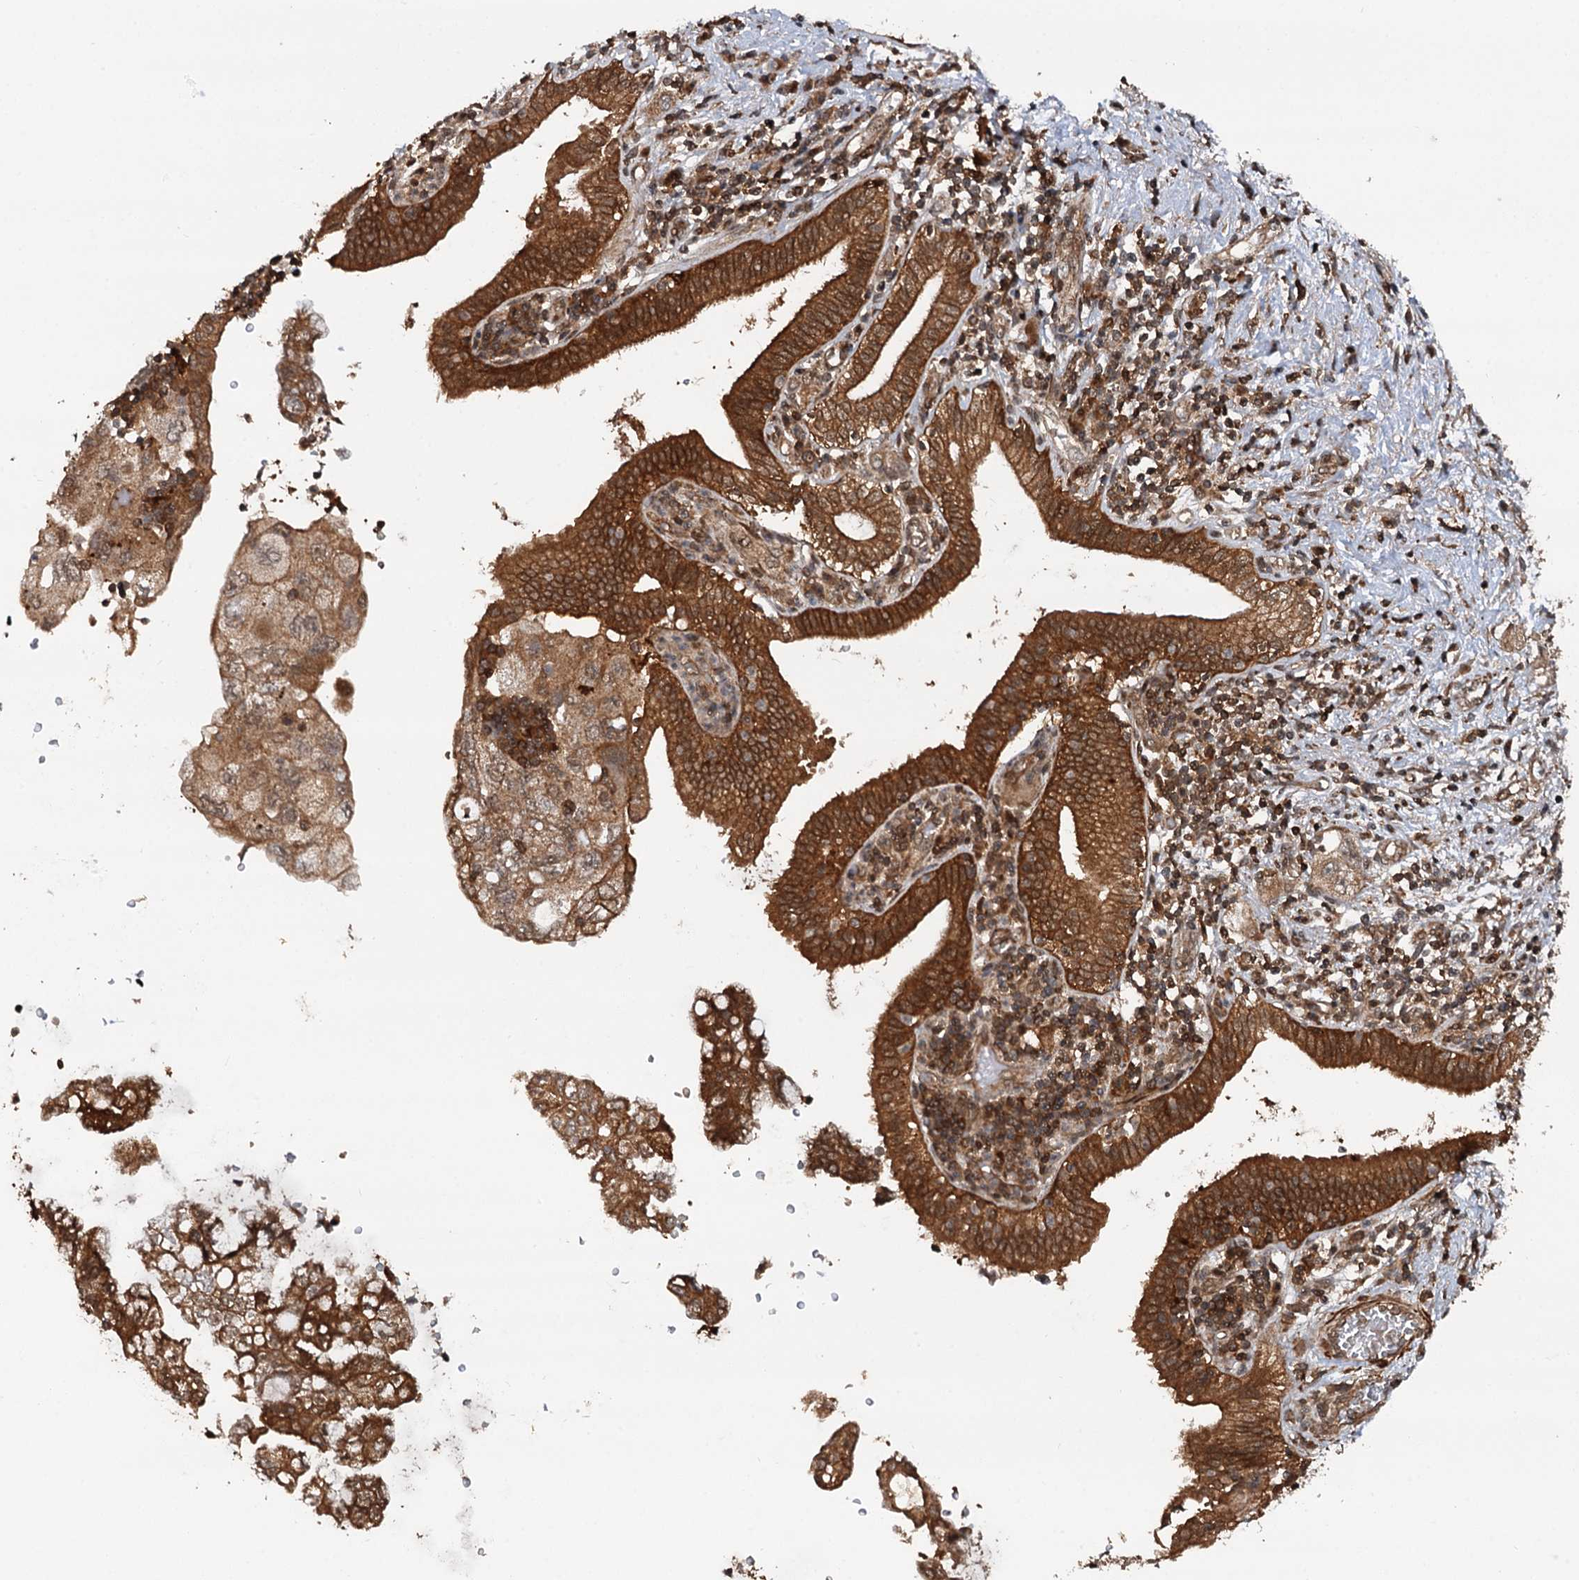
{"staining": {"intensity": "strong", "quantity": ">75%", "location": "cytoplasmic/membranous"}, "tissue": "pancreatic cancer", "cell_type": "Tumor cells", "image_type": "cancer", "snomed": [{"axis": "morphology", "description": "Adenocarcinoma, NOS"}, {"axis": "topography", "description": "Pancreas"}], "caption": "A brown stain shows strong cytoplasmic/membranous staining of a protein in adenocarcinoma (pancreatic) tumor cells. Using DAB (3,3'-diaminobenzidine) (brown) and hematoxylin (blue) stains, captured at high magnification using brightfield microscopy.", "gene": "STUB1", "patient": {"sex": "female", "age": 73}}